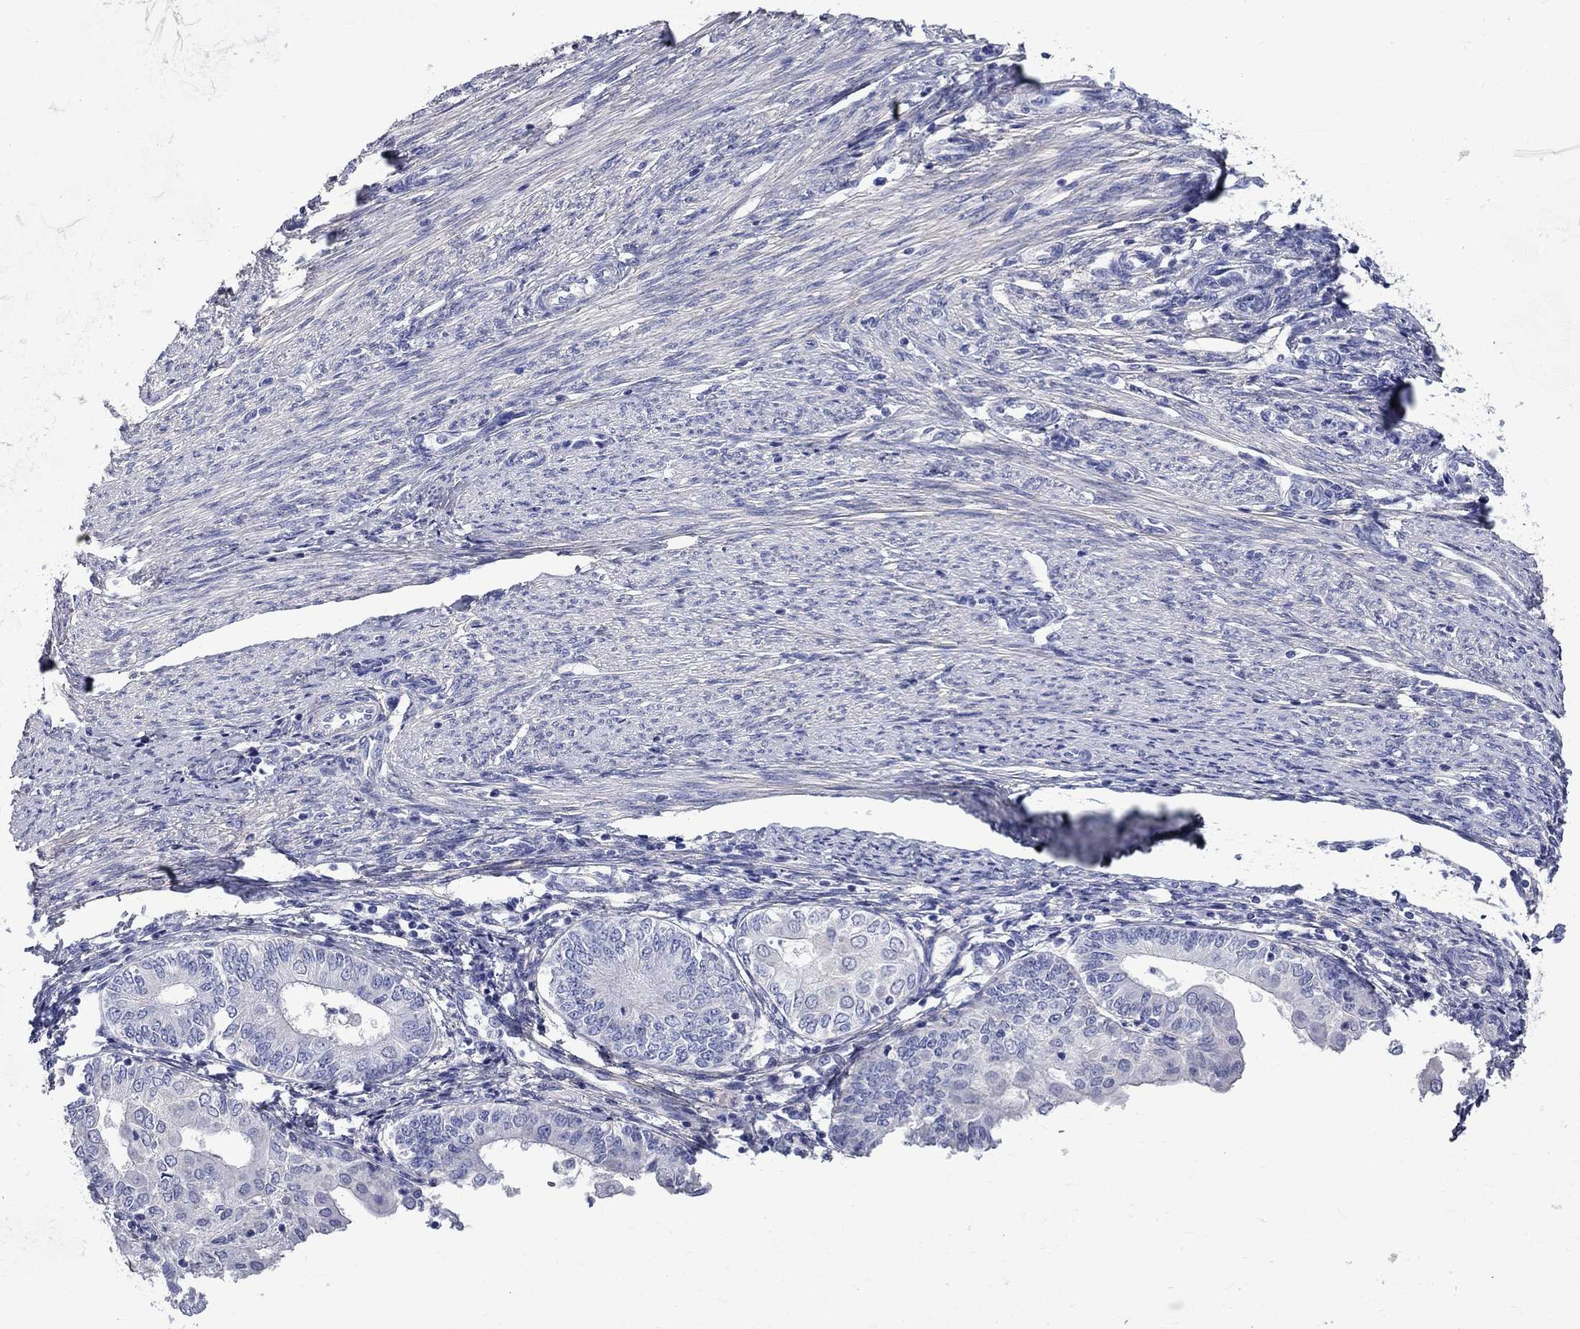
{"staining": {"intensity": "negative", "quantity": "none", "location": "none"}, "tissue": "endometrial cancer", "cell_type": "Tumor cells", "image_type": "cancer", "snomed": [{"axis": "morphology", "description": "Adenocarcinoma, NOS"}, {"axis": "topography", "description": "Endometrium"}], "caption": "This is a image of IHC staining of adenocarcinoma (endometrial), which shows no positivity in tumor cells. (Brightfield microscopy of DAB immunohistochemistry (IHC) at high magnification).", "gene": "ANXA10", "patient": {"sex": "female", "age": 68}}